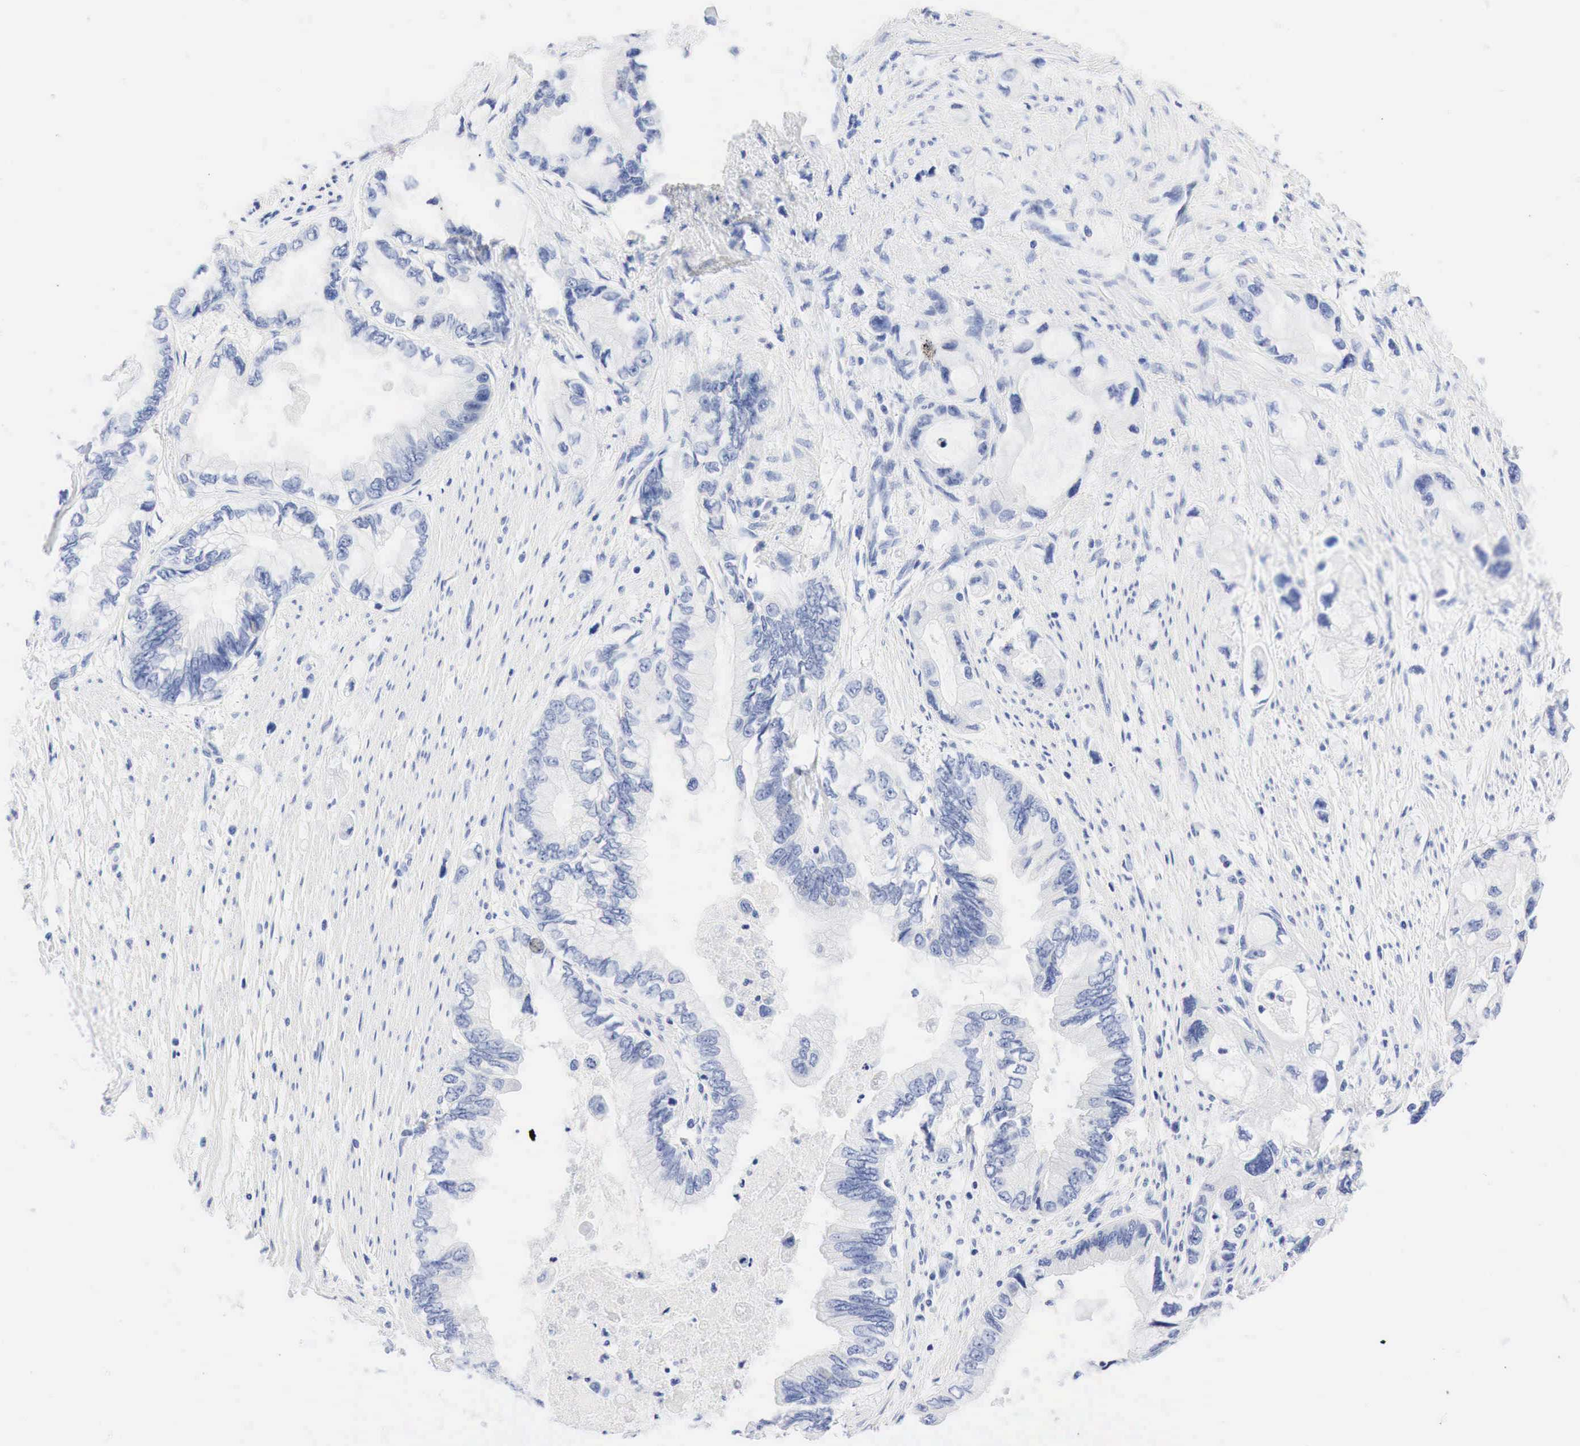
{"staining": {"intensity": "negative", "quantity": "none", "location": "none"}, "tissue": "pancreatic cancer", "cell_type": "Tumor cells", "image_type": "cancer", "snomed": [{"axis": "morphology", "description": "Adenocarcinoma, NOS"}, {"axis": "topography", "description": "Pancreas"}, {"axis": "topography", "description": "Stomach, upper"}], "caption": "Human pancreatic cancer (adenocarcinoma) stained for a protein using immunohistochemistry exhibits no expression in tumor cells.", "gene": "NKX2-1", "patient": {"sex": "male", "age": 77}}